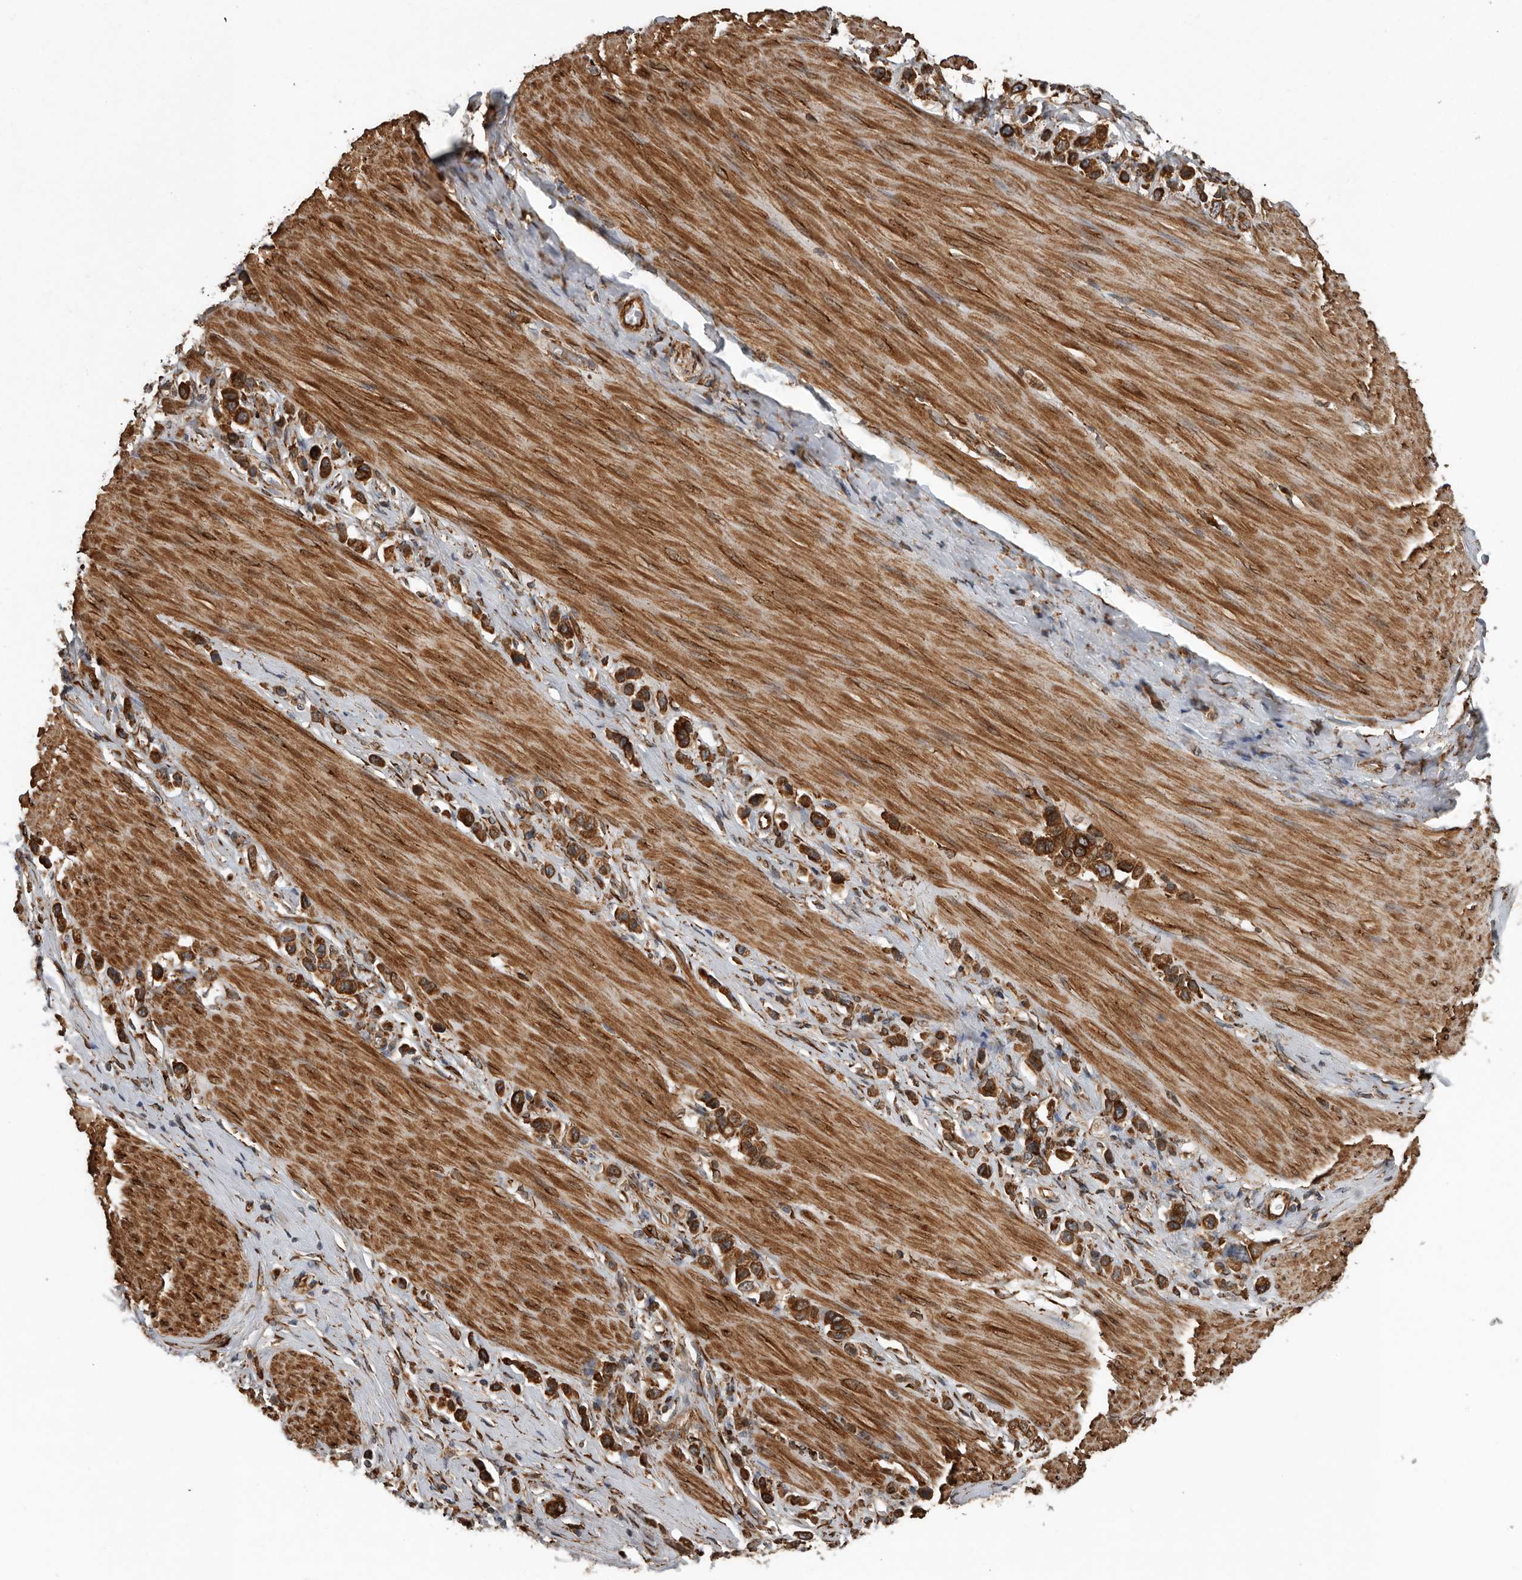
{"staining": {"intensity": "strong", "quantity": ">75%", "location": "cytoplasmic/membranous"}, "tissue": "stomach cancer", "cell_type": "Tumor cells", "image_type": "cancer", "snomed": [{"axis": "morphology", "description": "Adenocarcinoma, NOS"}, {"axis": "topography", "description": "Stomach"}], "caption": "Human adenocarcinoma (stomach) stained with a brown dye displays strong cytoplasmic/membranous positive positivity in approximately >75% of tumor cells.", "gene": "CEP350", "patient": {"sex": "female", "age": 65}}